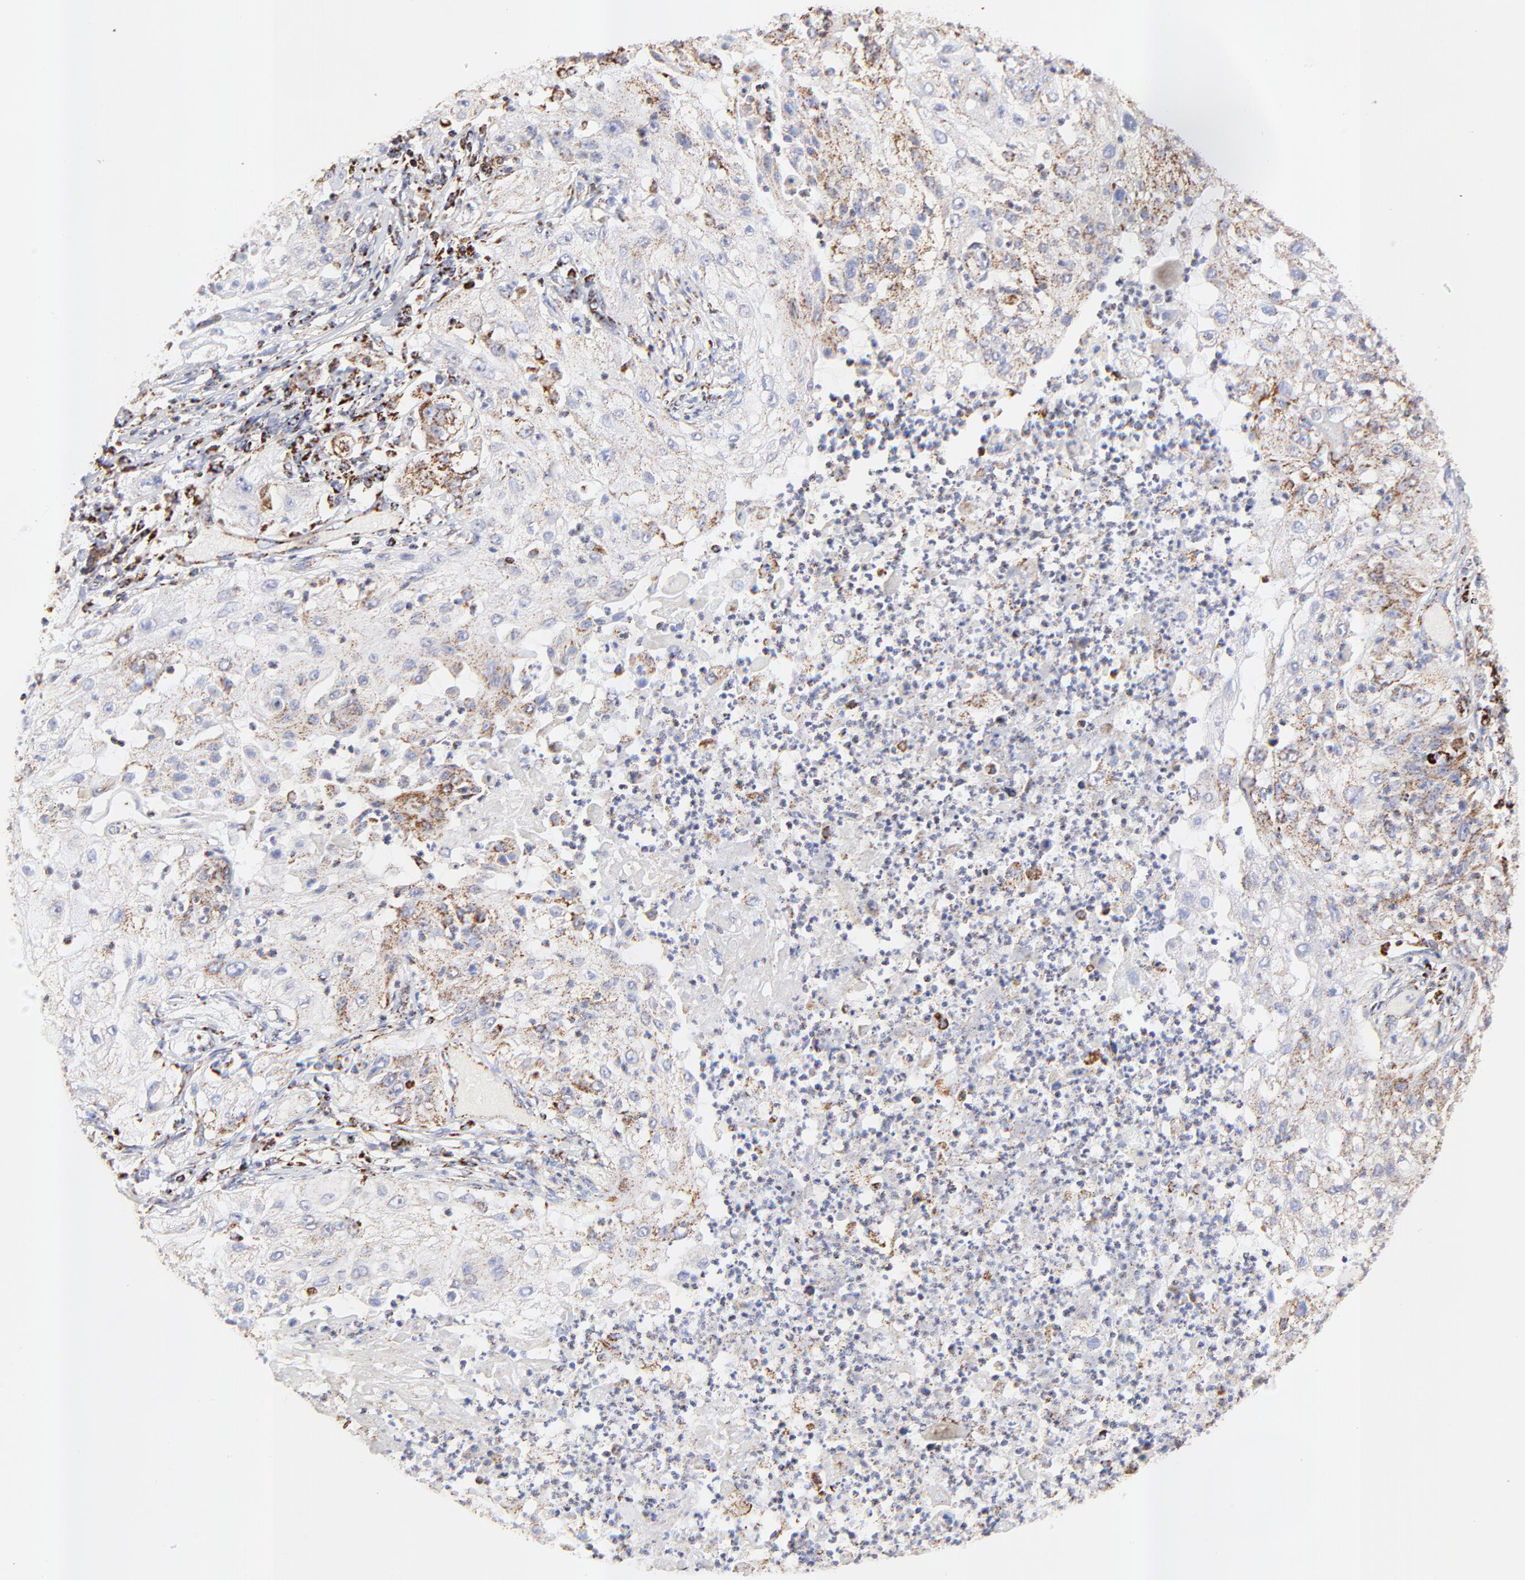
{"staining": {"intensity": "moderate", "quantity": ">75%", "location": "cytoplasmic/membranous"}, "tissue": "lung cancer", "cell_type": "Tumor cells", "image_type": "cancer", "snomed": [{"axis": "morphology", "description": "Inflammation, NOS"}, {"axis": "morphology", "description": "Squamous cell carcinoma, NOS"}, {"axis": "topography", "description": "Lymph node"}, {"axis": "topography", "description": "Soft tissue"}, {"axis": "topography", "description": "Lung"}], "caption": "Protein analysis of lung cancer tissue exhibits moderate cytoplasmic/membranous staining in approximately >75% of tumor cells.", "gene": "COX4I1", "patient": {"sex": "male", "age": 66}}